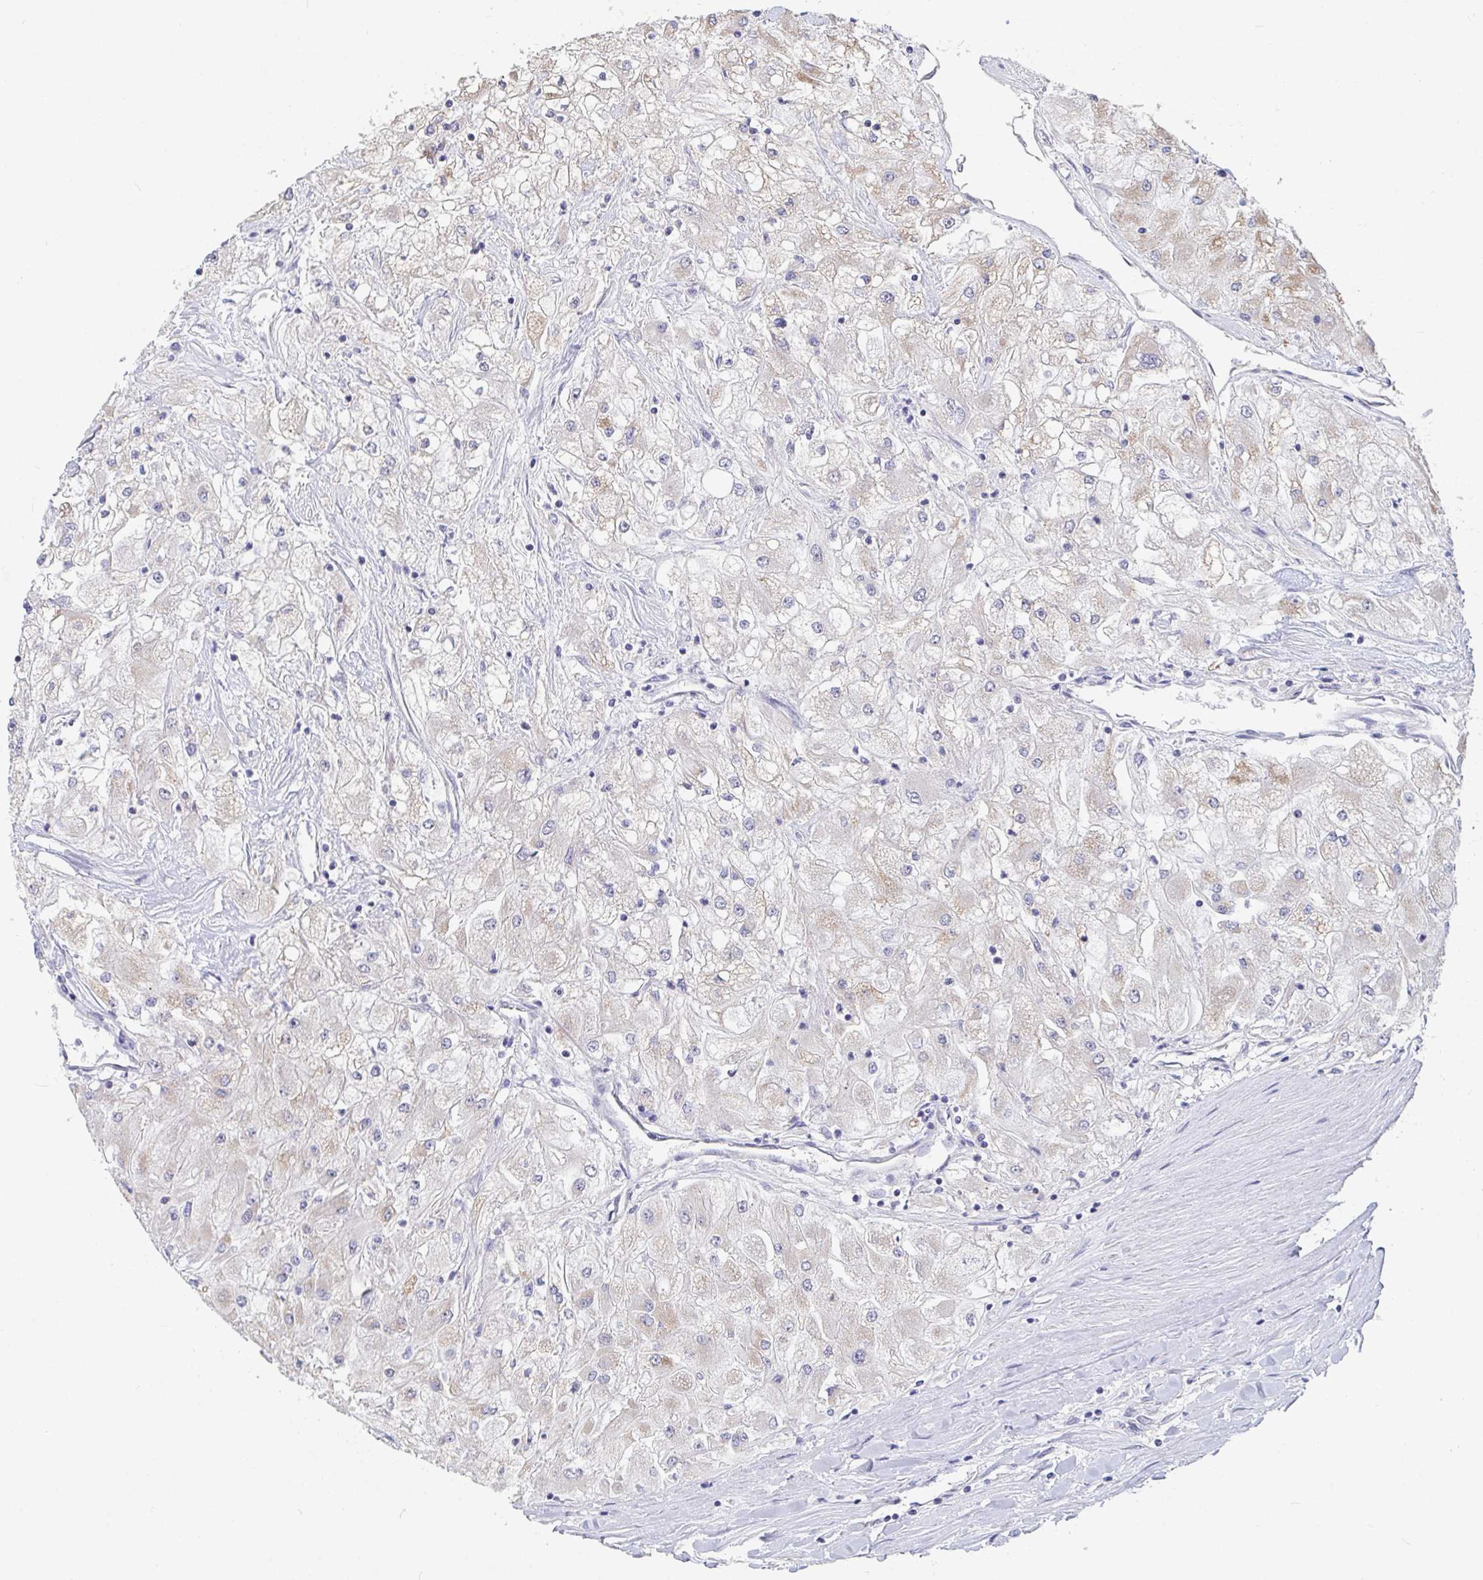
{"staining": {"intensity": "negative", "quantity": "none", "location": "none"}, "tissue": "renal cancer", "cell_type": "Tumor cells", "image_type": "cancer", "snomed": [{"axis": "morphology", "description": "Adenocarcinoma, NOS"}, {"axis": "topography", "description": "Kidney"}], "caption": "IHC micrograph of renal cancer stained for a protein (brown), which demonstrates no staining in tumor cells.", "gene": "FAM156B", "patient": {"sex": "male", "age": 80}}